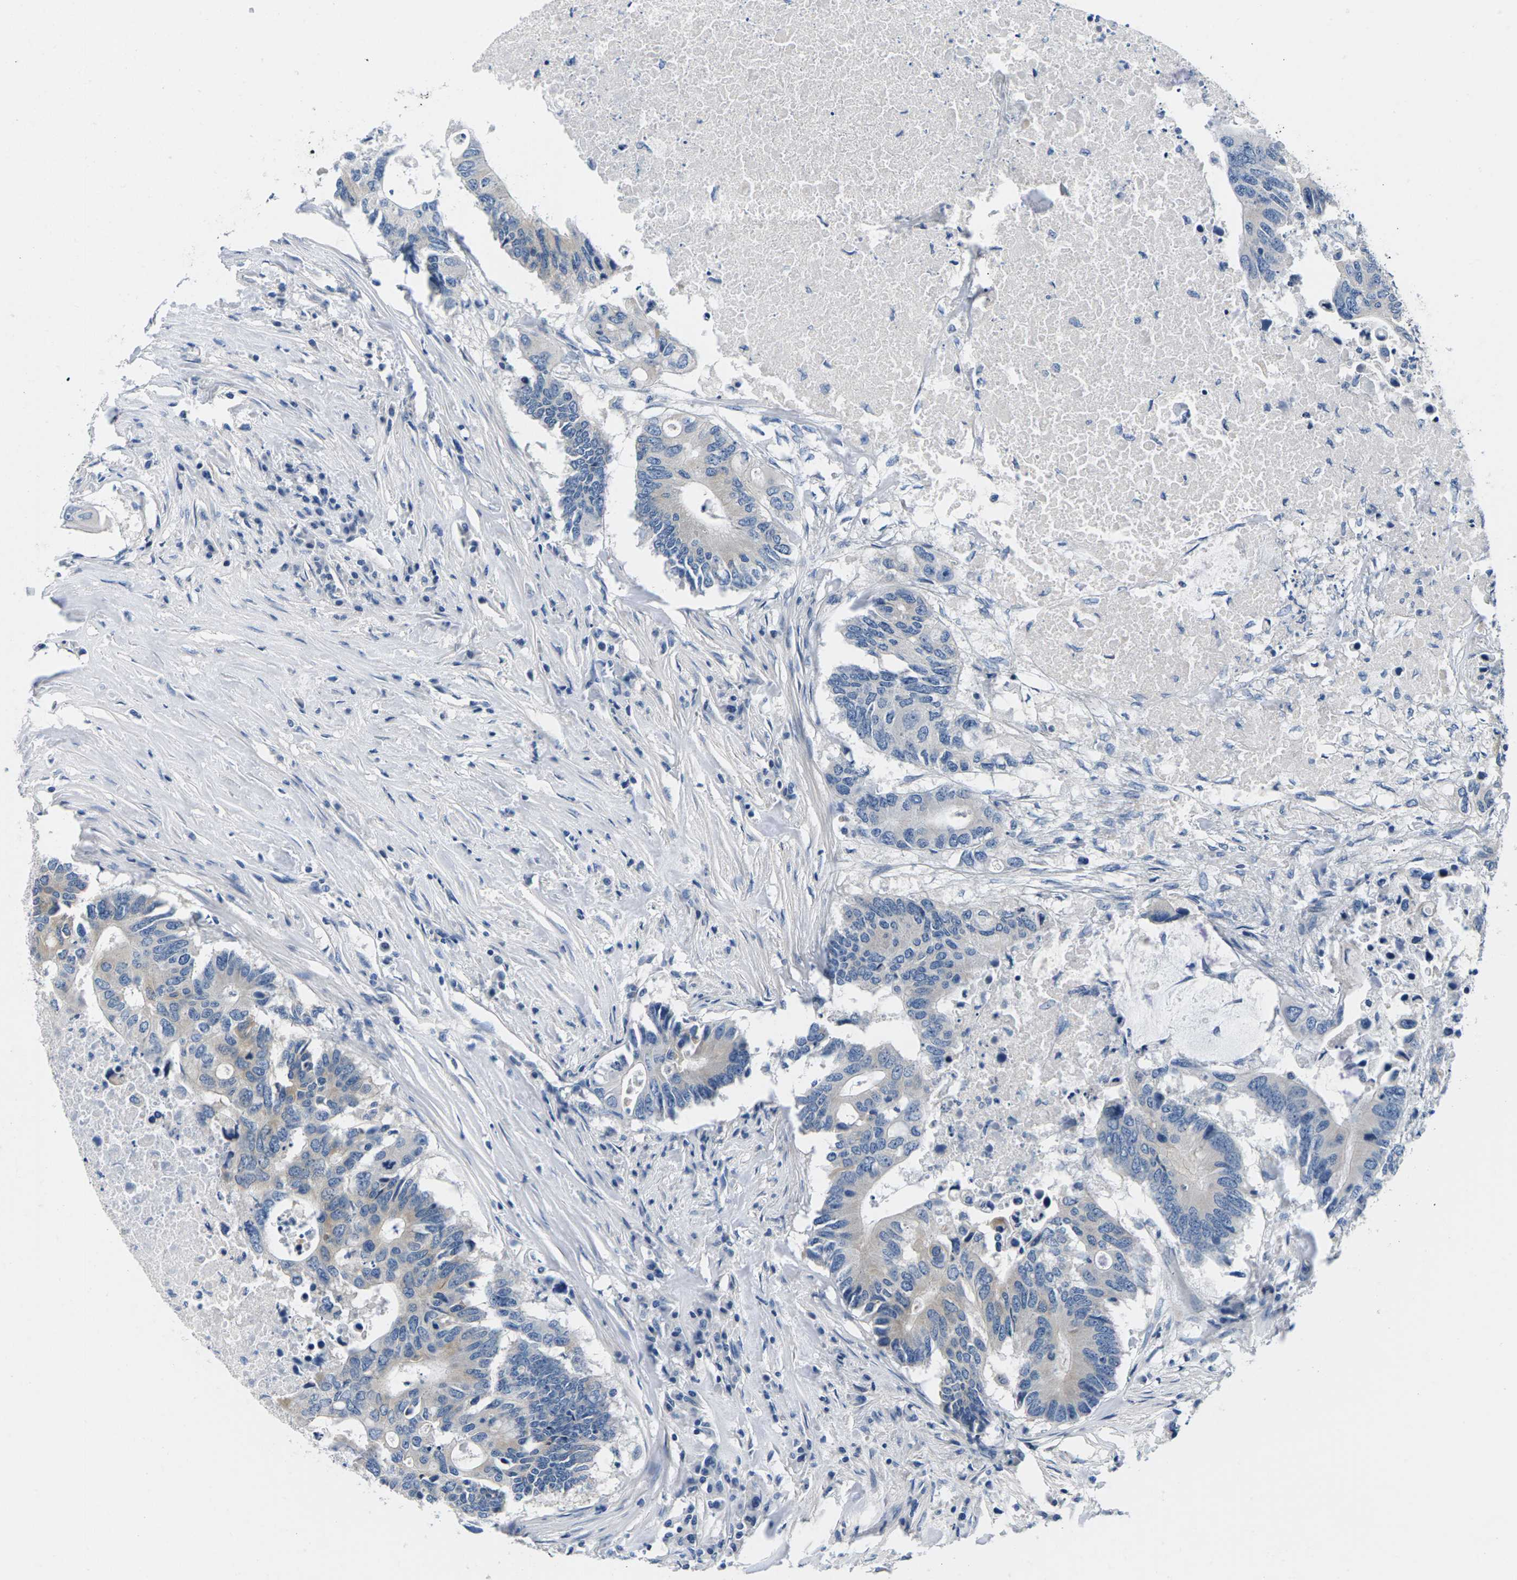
{"staining": {"intensity": "weak", "quantity": "<25%", "location": "cytoplasmic/membranous"}, "tissue": "colorectal cancer", "cell_type": "Tumor cells", "image_type": "cancer", "snomed": [{"axis": "morphology", "description": "Adenocarcinoma, NOS"}, {"axis": "topography", "description": "Colon"}], "caption": "The micrograph reveals no significant staining in tumor cells of colorectal cancer (adenocarcinoma). (DAB IHC, high magnification).", "gene": "TSPAN2", "patient": {"sex": "male", "age": 71}}